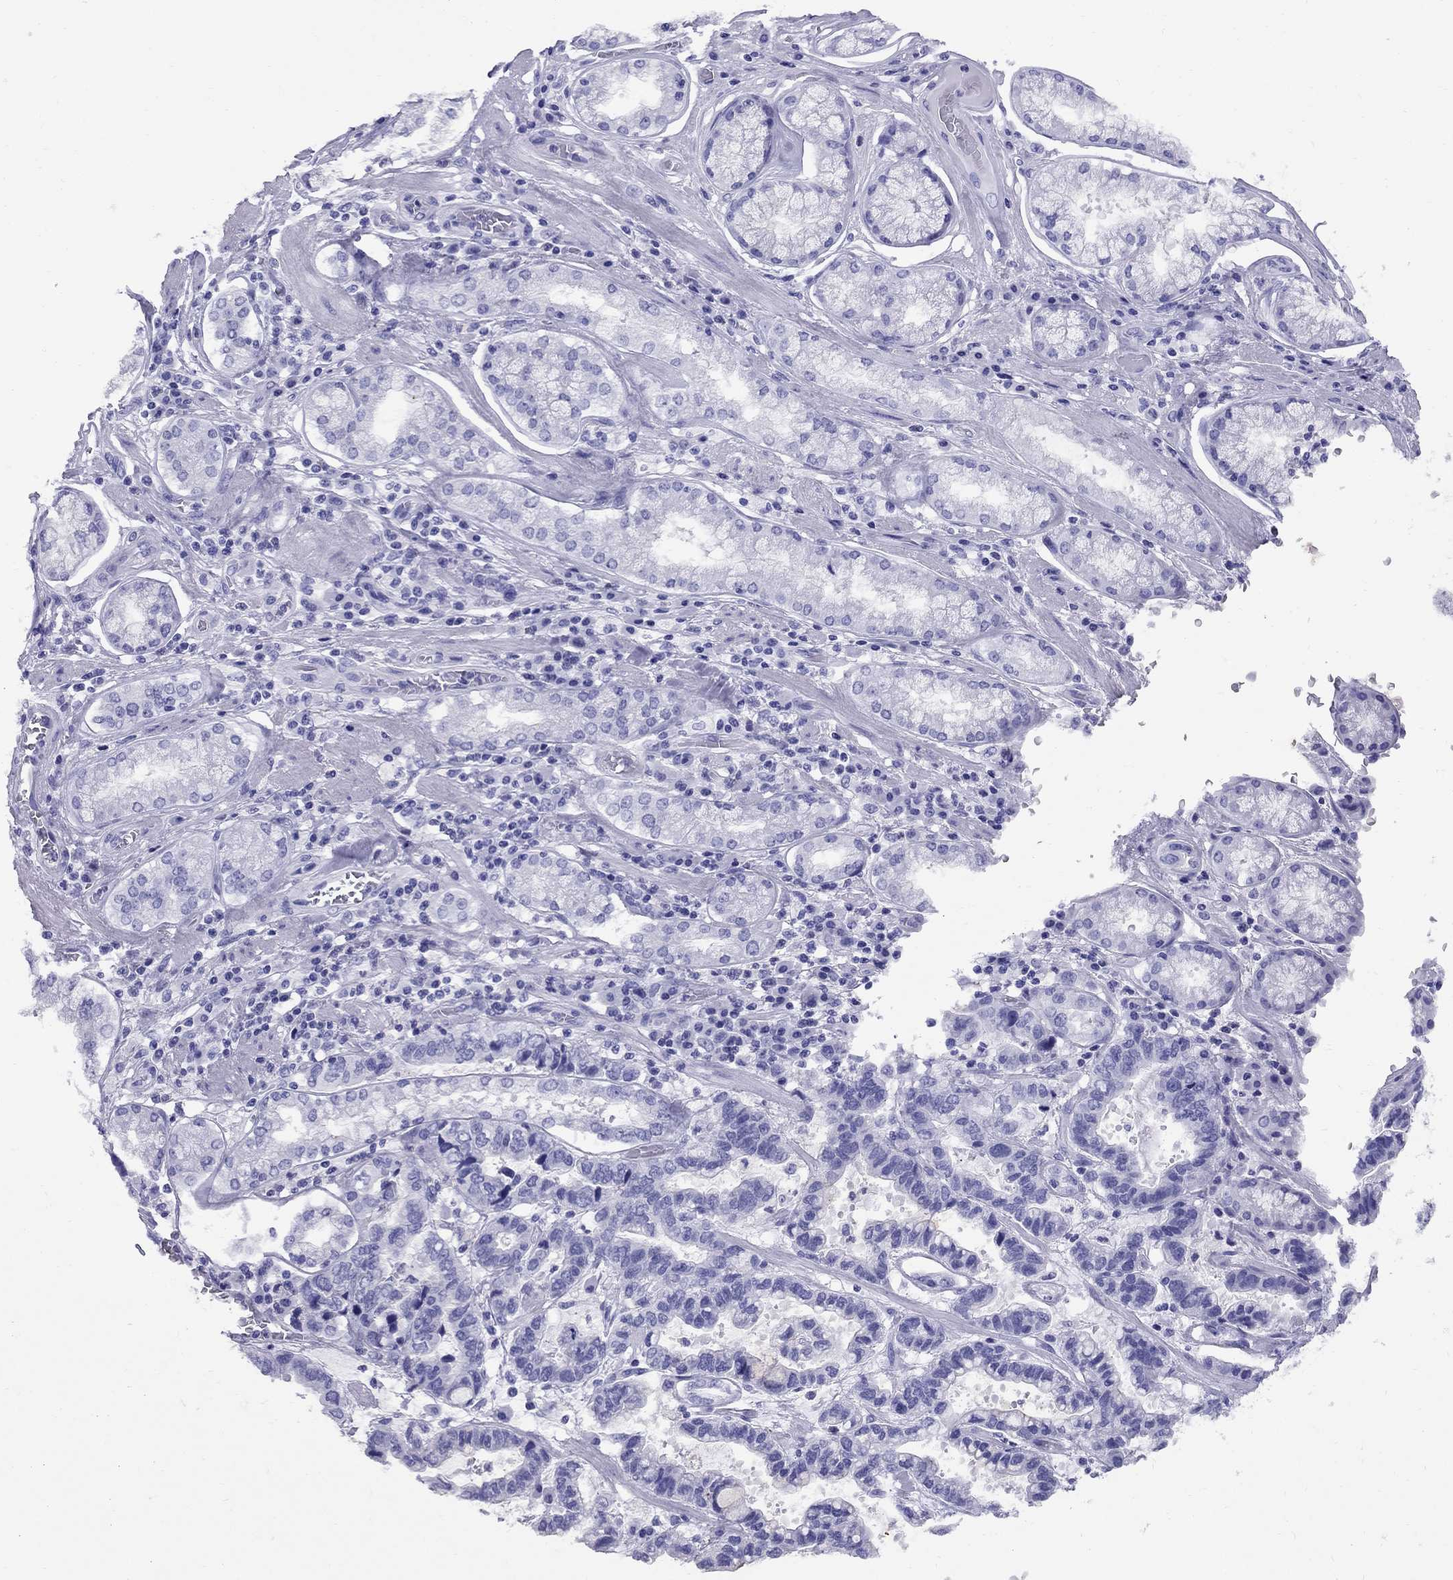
{"staining": {"intensity": "negative", "quantity": "none", "location": "none"}, "tissue": "stomach cancer", "cell_type": "Tumor cells", "image_type": "cancer", "snomed": [{"axis": "morphology", "description": "Adenocarcinoma, NOS"}, {"axis": "topography", "description": "Stomach, lower"}], "caption": "This is an immunohistochemistry micrograph of human stomach cancer (adenocarcinoma). There is no positivity in tumor cells.", "gene": "AVPR1B", "patient": {"sex": "female", "age": 76}}